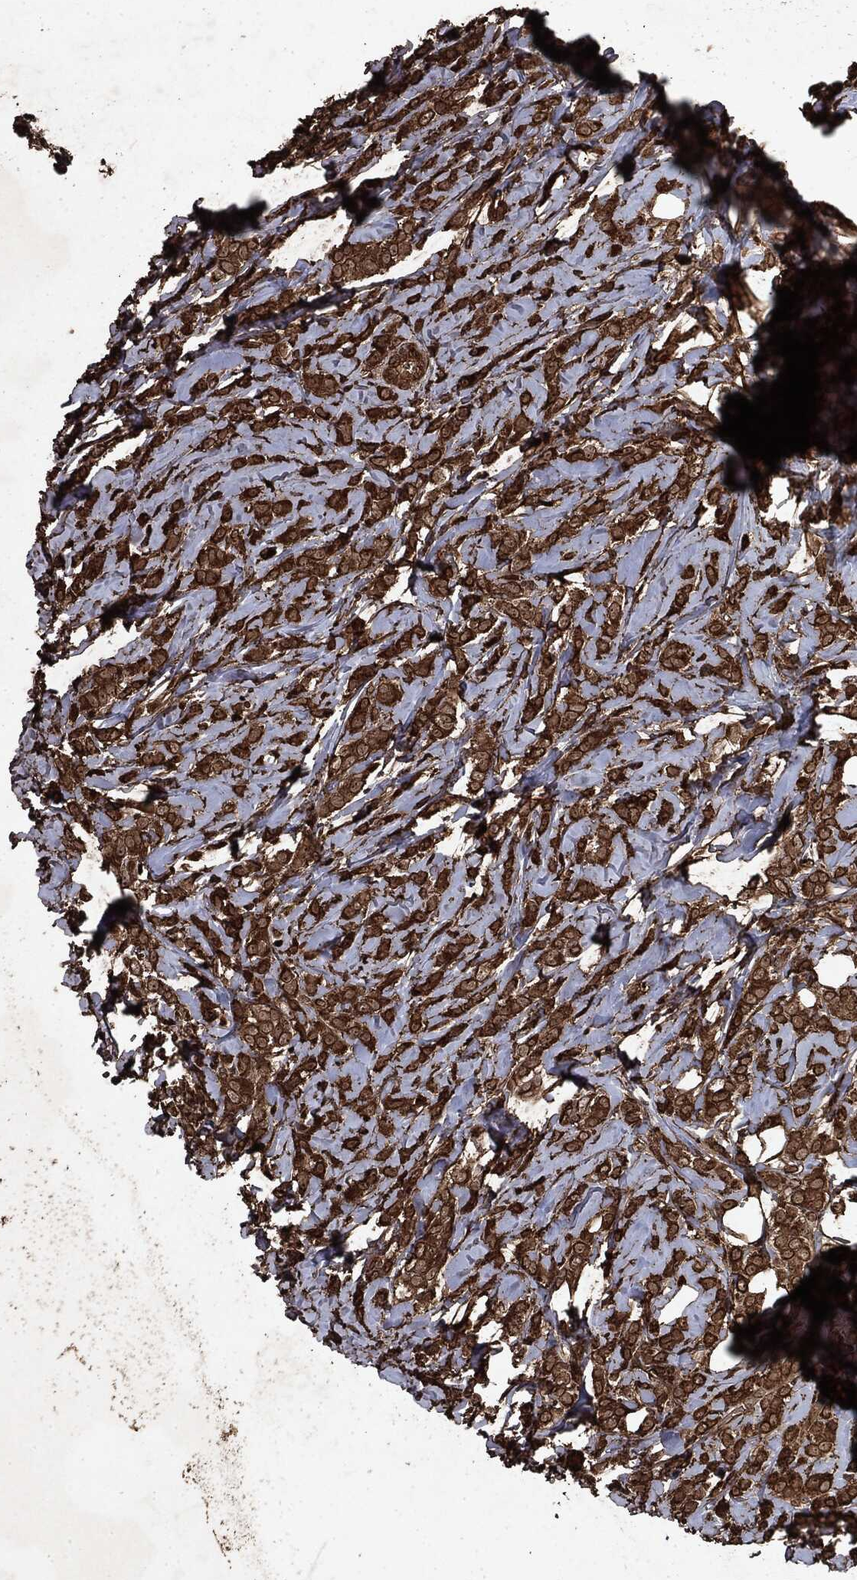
{"staining": {"intensity": "strong", "quantity": ">75%", "location": "cytoplasmic/membranous"}, "tissue": "breast cancer", "cell_type": "Tumor cells", "image_type": "cancer", "snomed": [{"axis": "morphology", "description": "Lobular carcinoma"}, {"axis": "topography", "description": "Breast"}], "caption": "Brown immunohistochemical staining in human breast cancer (lobular carcinoma) demonstrates strong cytoplasmic/membranous positivity in approximately >75% of tumor cells.", "gene": "ARAF", "patient": {"sex": "female", "age": 49}}